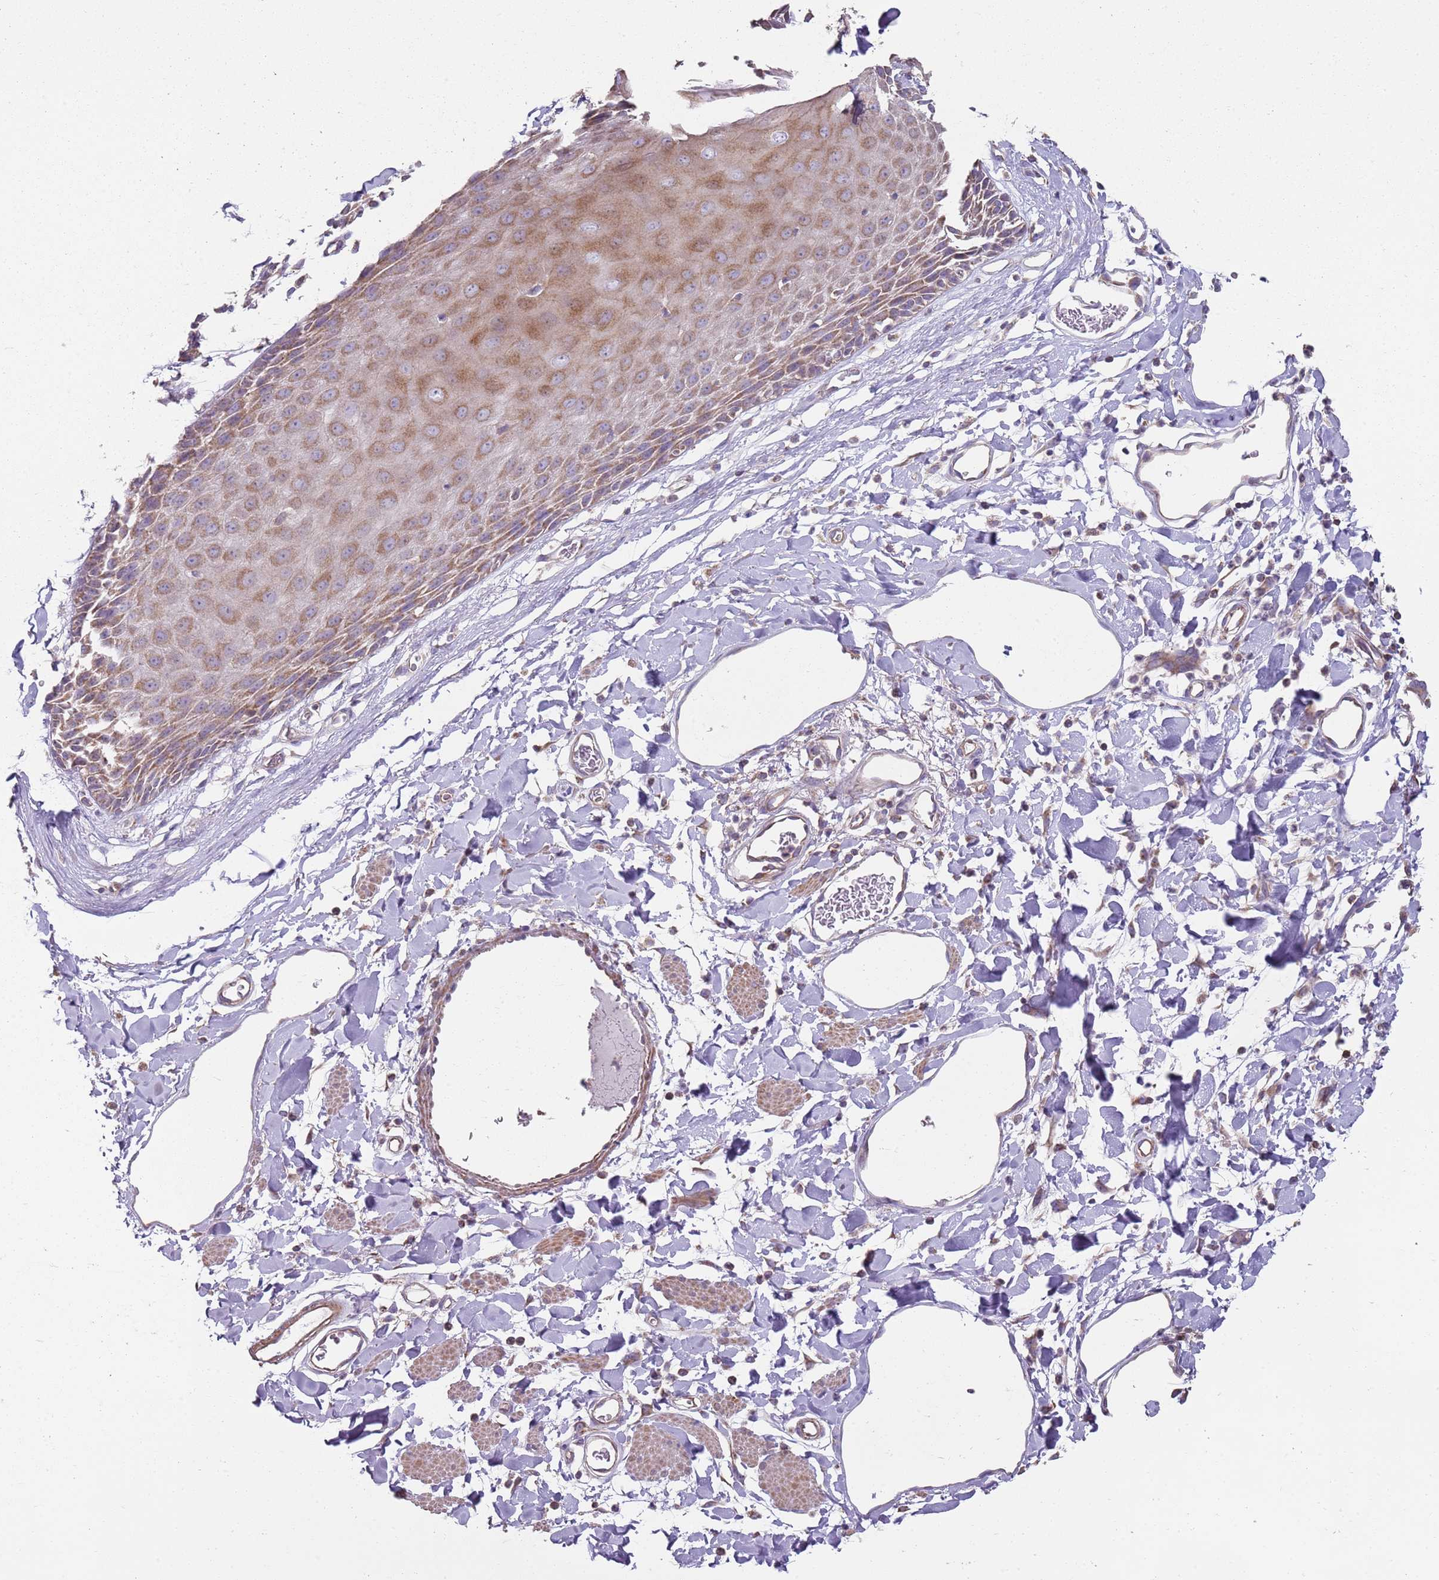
{"staining": {"intensity": "moderate", "quantity": ">75%", "location": "cytoplasmic/membranous"}, "tissue": "skin", "cell_type": "Epidermal cells", "image_type": "normal", "snomed": [{"axis": "morphology", "description": "Normal tissue, NOS"}, {"axis": "topography", "description": "Vulva"}], "caption": "A brown stain labels moderate cytoplasmic/membranous positivity of a protein in epidermal cells of unremarkable skin.", "gene": "GAS8", "patient": {"sex": "female", "age": 68}}